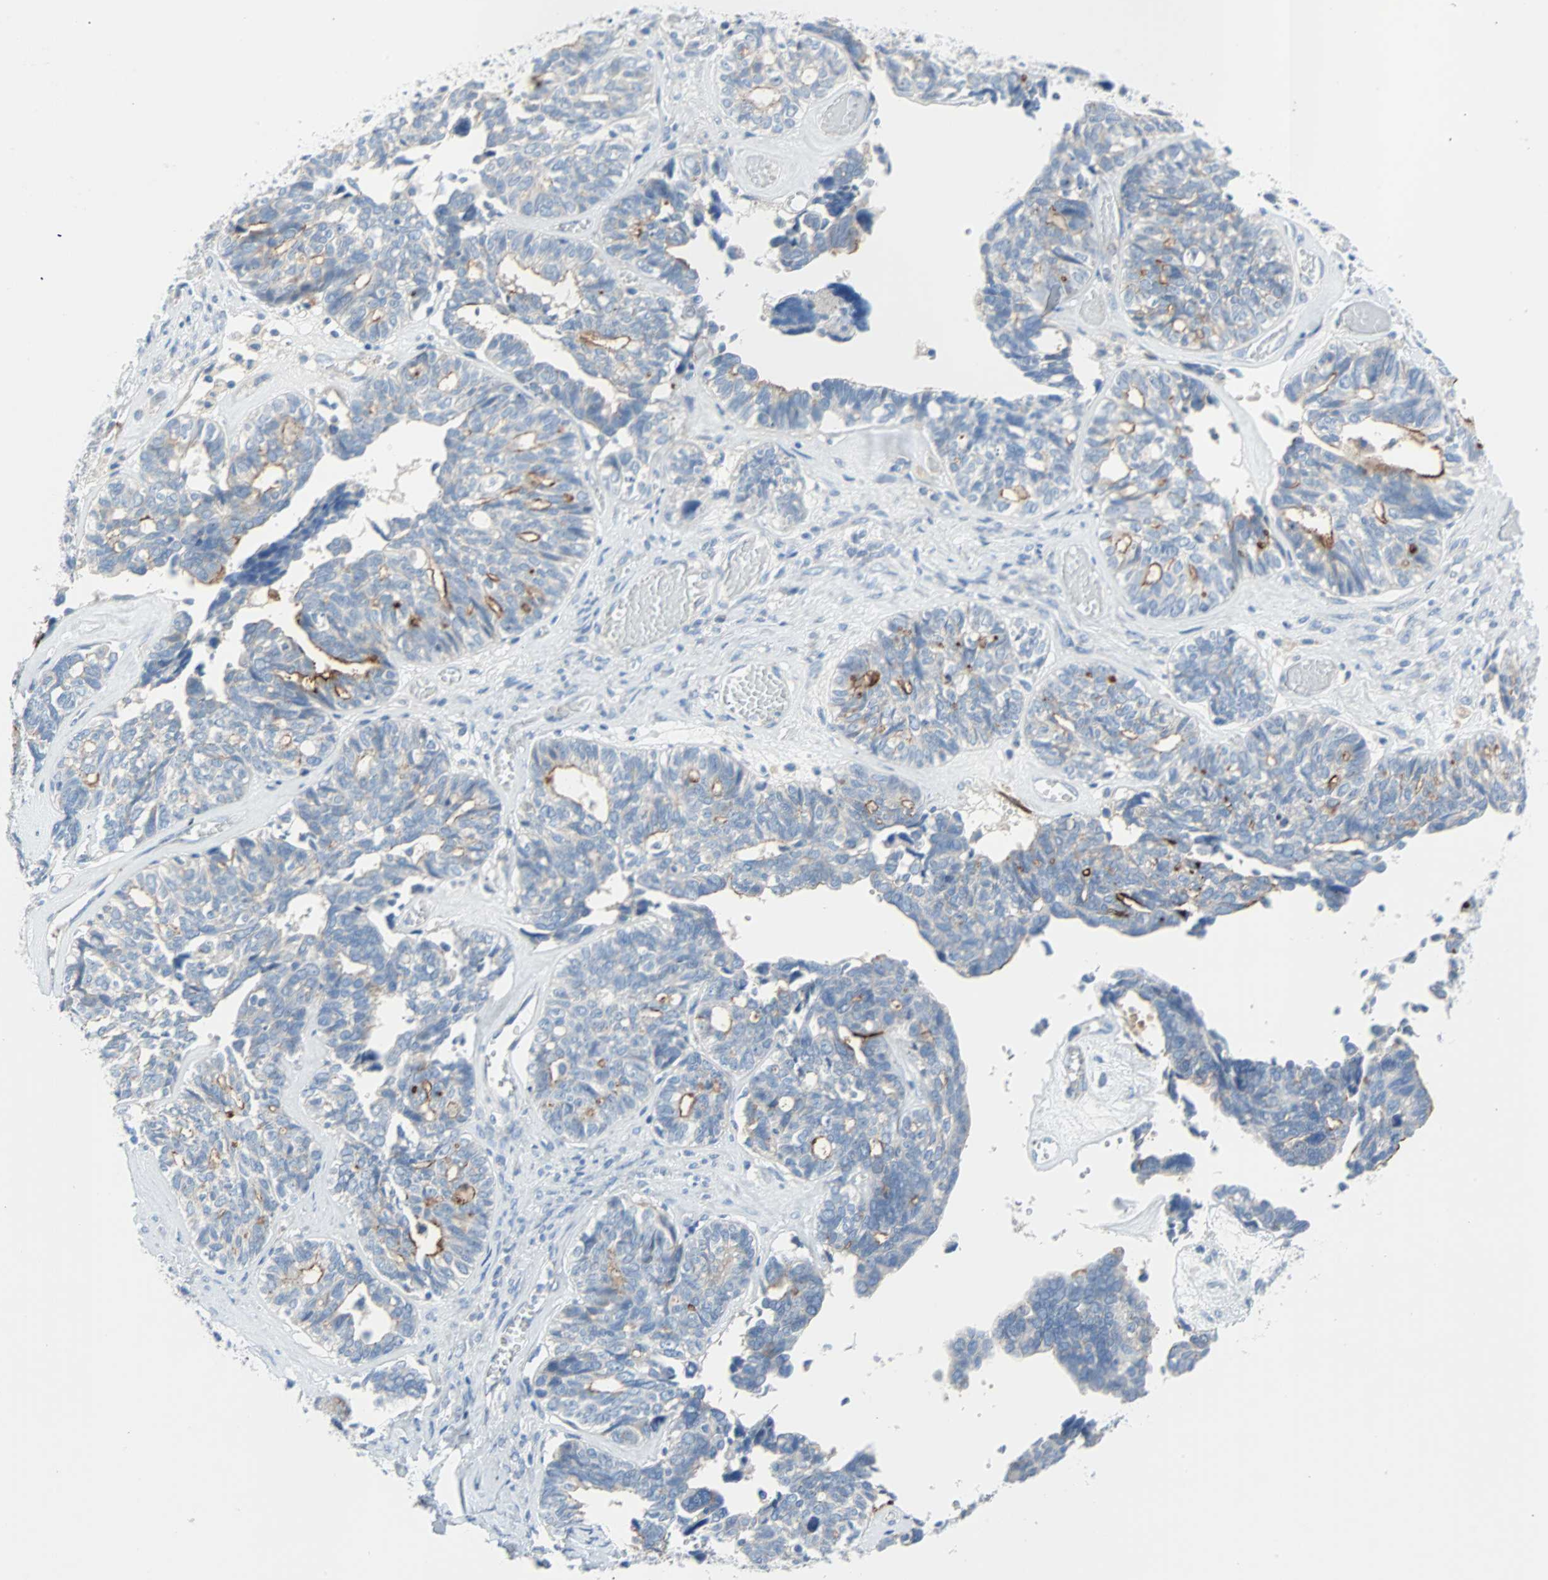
{"staining": {"intensity": "moderate", "quantity": "<25%", "location": "cytoplasmic/membranous"}, "tissue": "ovarian cancer", "cell_type": "Tumor cells", "image_type": "cancer", "snomed": [{"axis": "morphology", "description": "Cystadenocarcinoma, serous, NOS"}, {"axis": "topography", "description": "Ovary"}], "caption": "Human ovarian cancer (serous cystadenocarcinoma) stained for a protein (brown) exhibits moderate cytoplasmic/membranous positive positivity in approximately <25% of tumor cells.", "gene": "PDPN", "patient": {"sex": "female", "age": 79}}